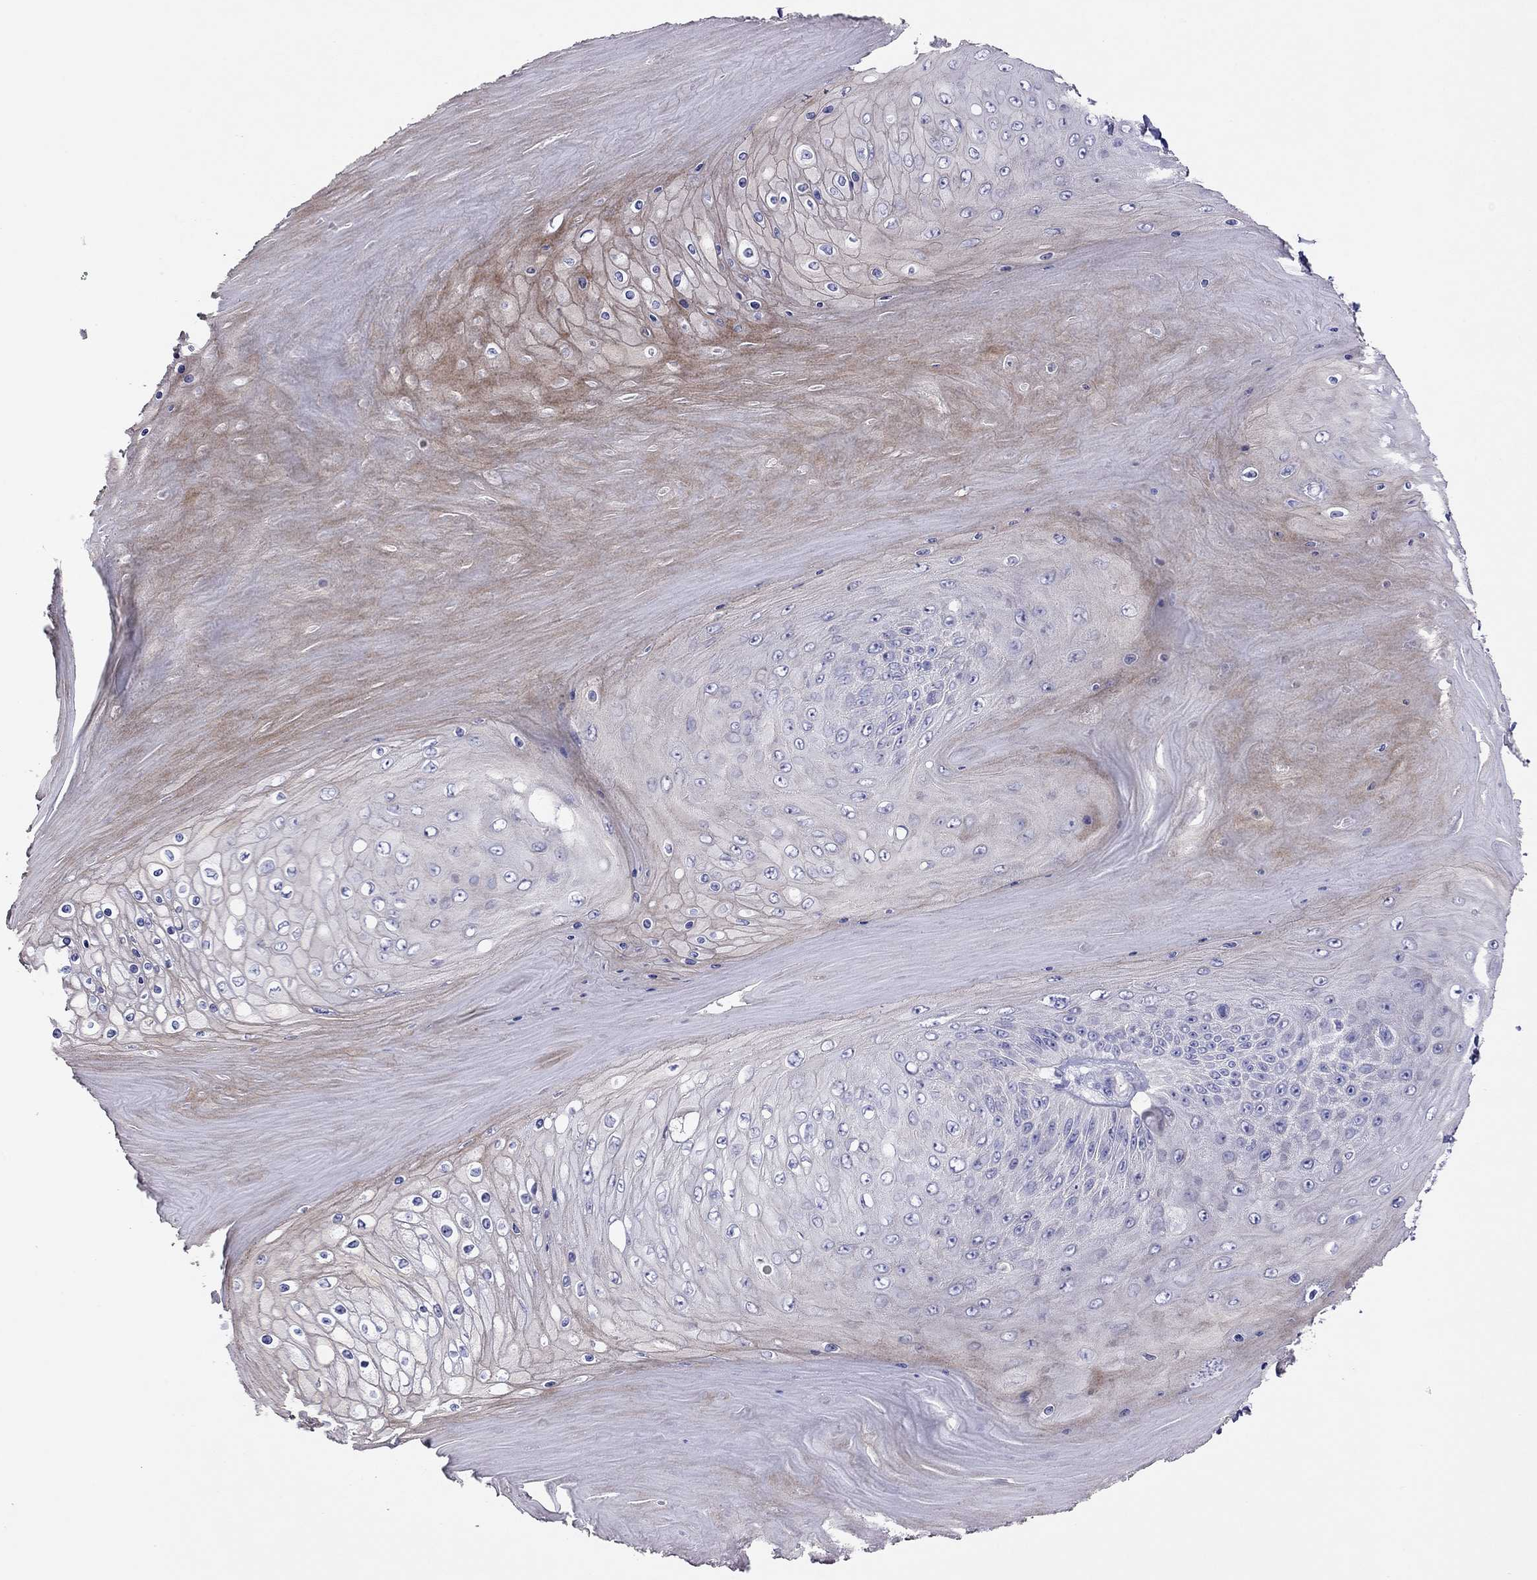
{"staining": {"intensity": "moderate", "quantity": "<25%", "location": "cytoplasmic/membranous"}, "tissue": "skin cancer", "cell_type": "Tumor cells", "image_type": "cancer", "snomed": [{"axis": "morphology", "description": "Squamous cell carcinoma, NOS"}, {"axis": "topography", "description": "Skin"}], "caption": "The immunohistochemical stain labels moderate cytoplasmic/membranous expression in tumor cells of skin cancer tissue.", "gene": "CAPNS2", "patient": {"sex": "male", "age": 62}}